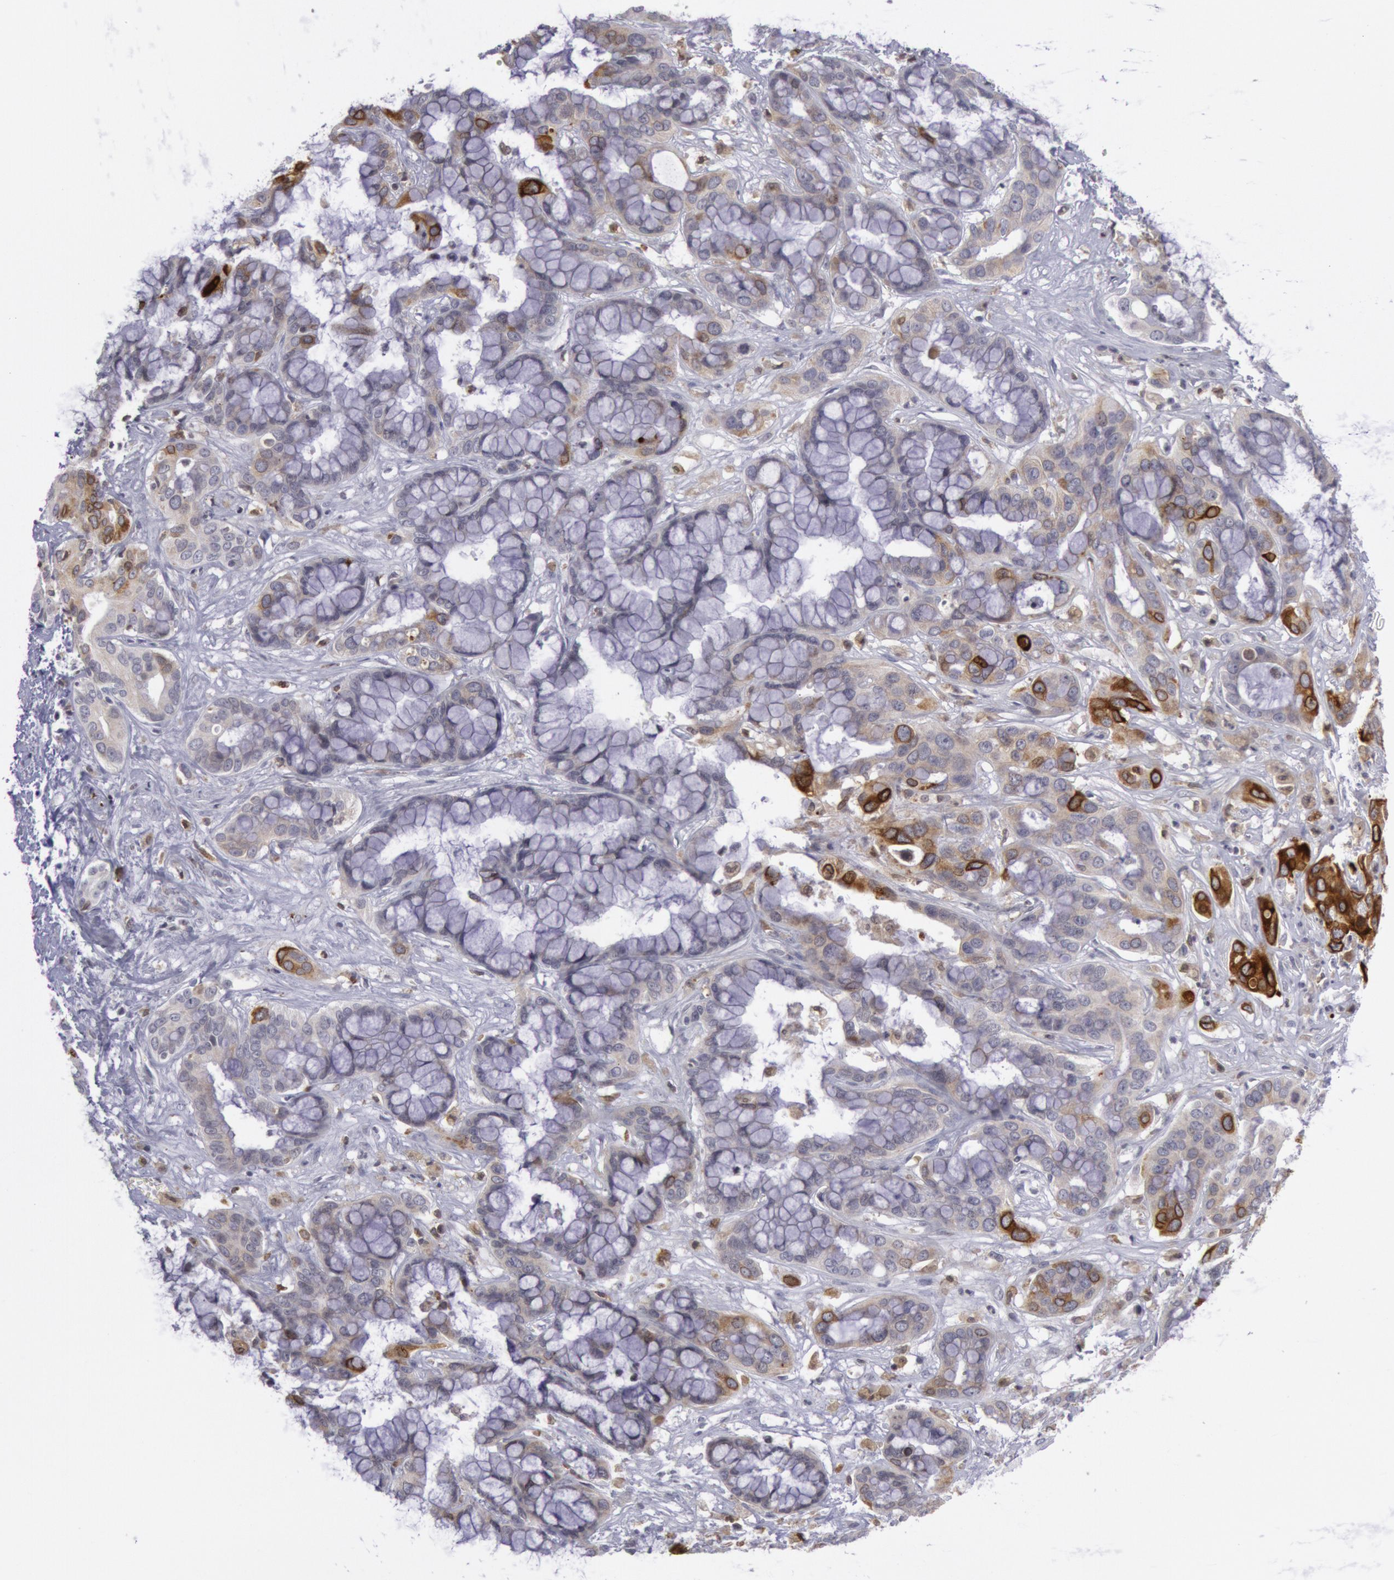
{"staining": {"intensity": "moderate", "quantity": ">75%", "location": "cytoplasmic/membranous"}, "tissue": "liver cancer", "cell_type": "Tumor cells", "image_type": "cancer", "snomed": [{"axis": "morphology", "description": "Cholangiocarcinoma"}, {"axis": "topography", "description": "Liver"}], "caption": "Immunohistochemistry photomicrograph of liver cholangiocarcinoma stained for a protein (brown), which demonstrates medium levels of moderate cytoplasmic/membranous staining in about >75% of tumor cells.", "gene": "PTGS2", "patient": {"sex": "female", "age": 65}}